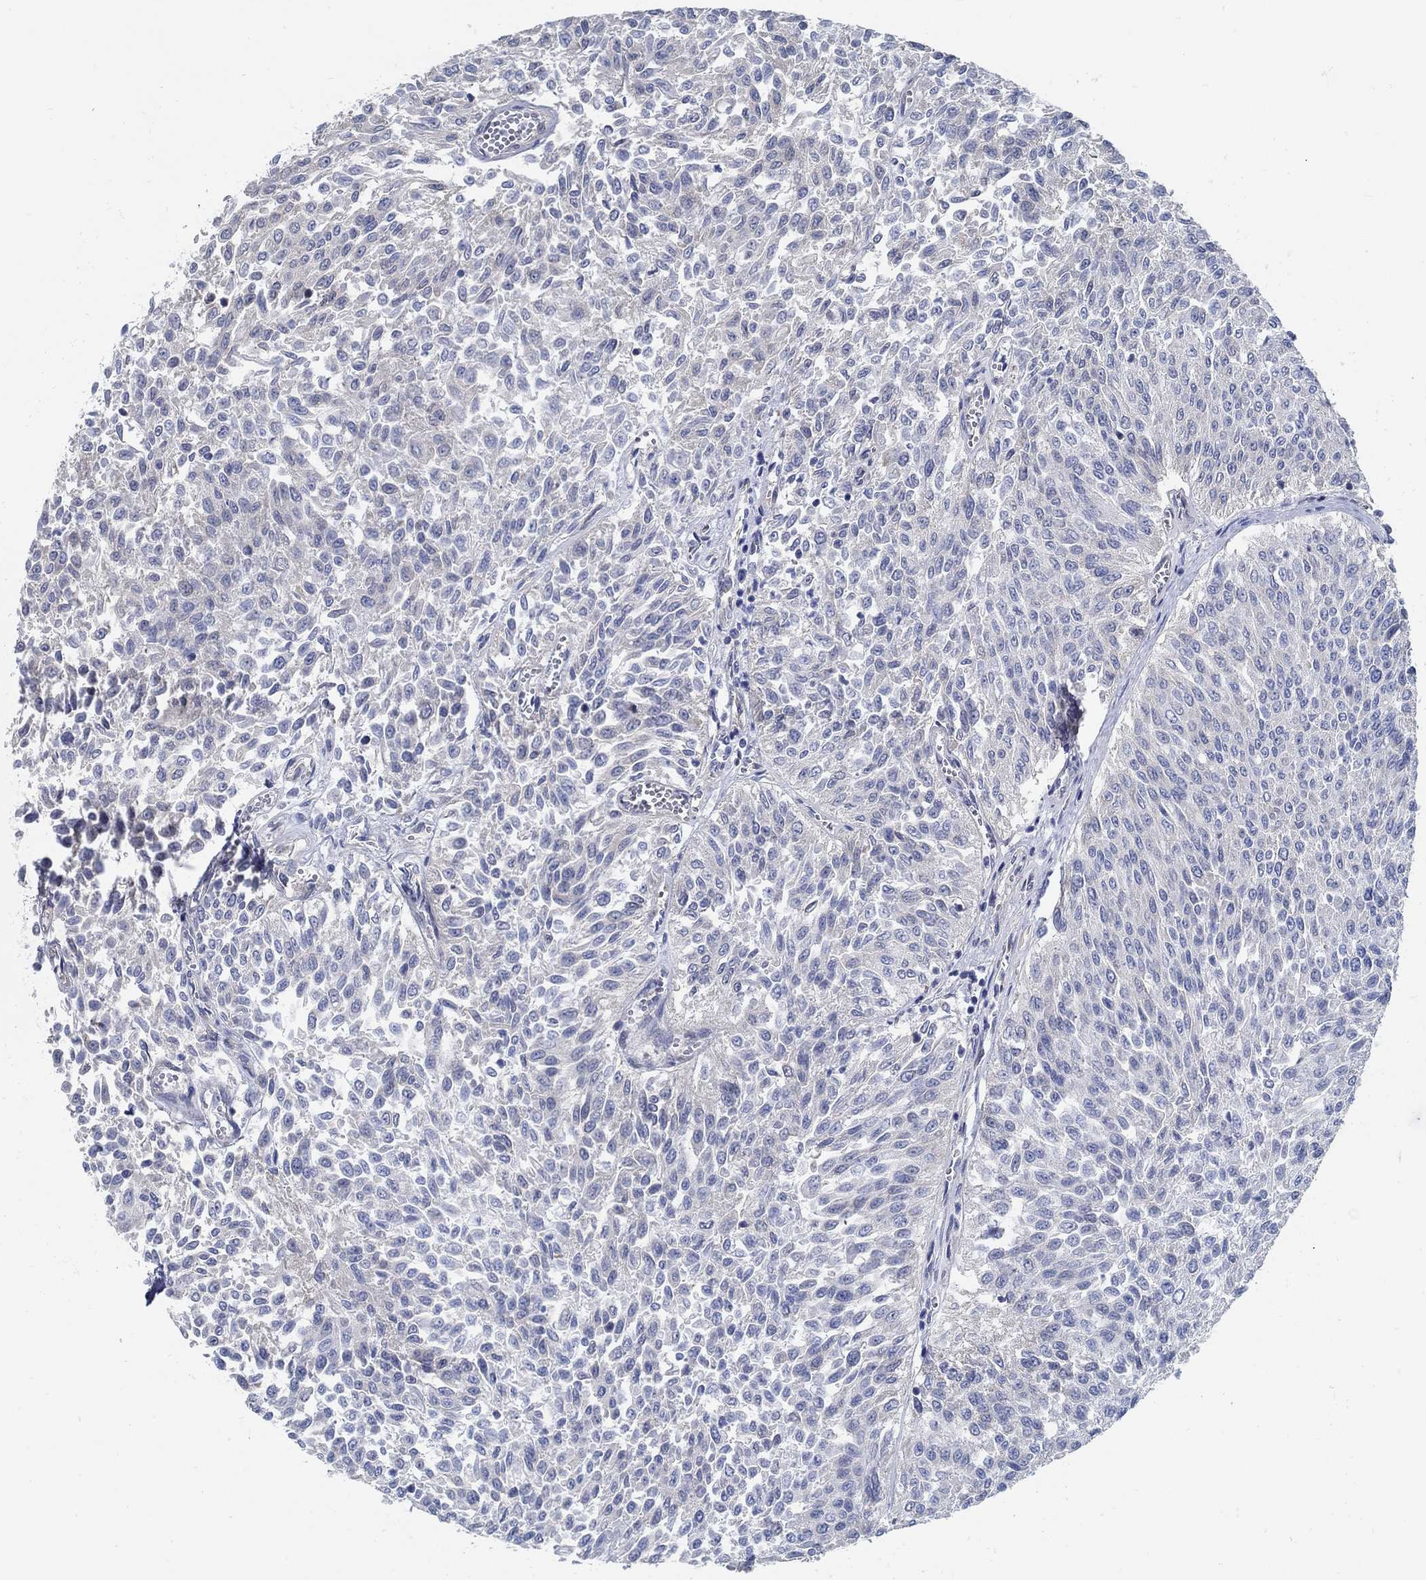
{"staining": {"intensity": "negative", "quantity": "none", "location": "none"}, "tissue": "urothelial cancer", "cell_type": "Tumor cells", "image_type": "cancer", "snomed": [{"axis": "morphology", "description": "Urothelial carcinoma, Low grade"}, {"axis": "topography", "description": "Urinary bladder"}], "caption": "Immunohistochemistry (IHC) micrograph of neoplastic tissue: human low-grade urothelial carcinoma stained with DAB exhibits no significant protein expression in tumor cells.", "gene": "C15orf39", "patient": {"sex": "male", "age": 78}}